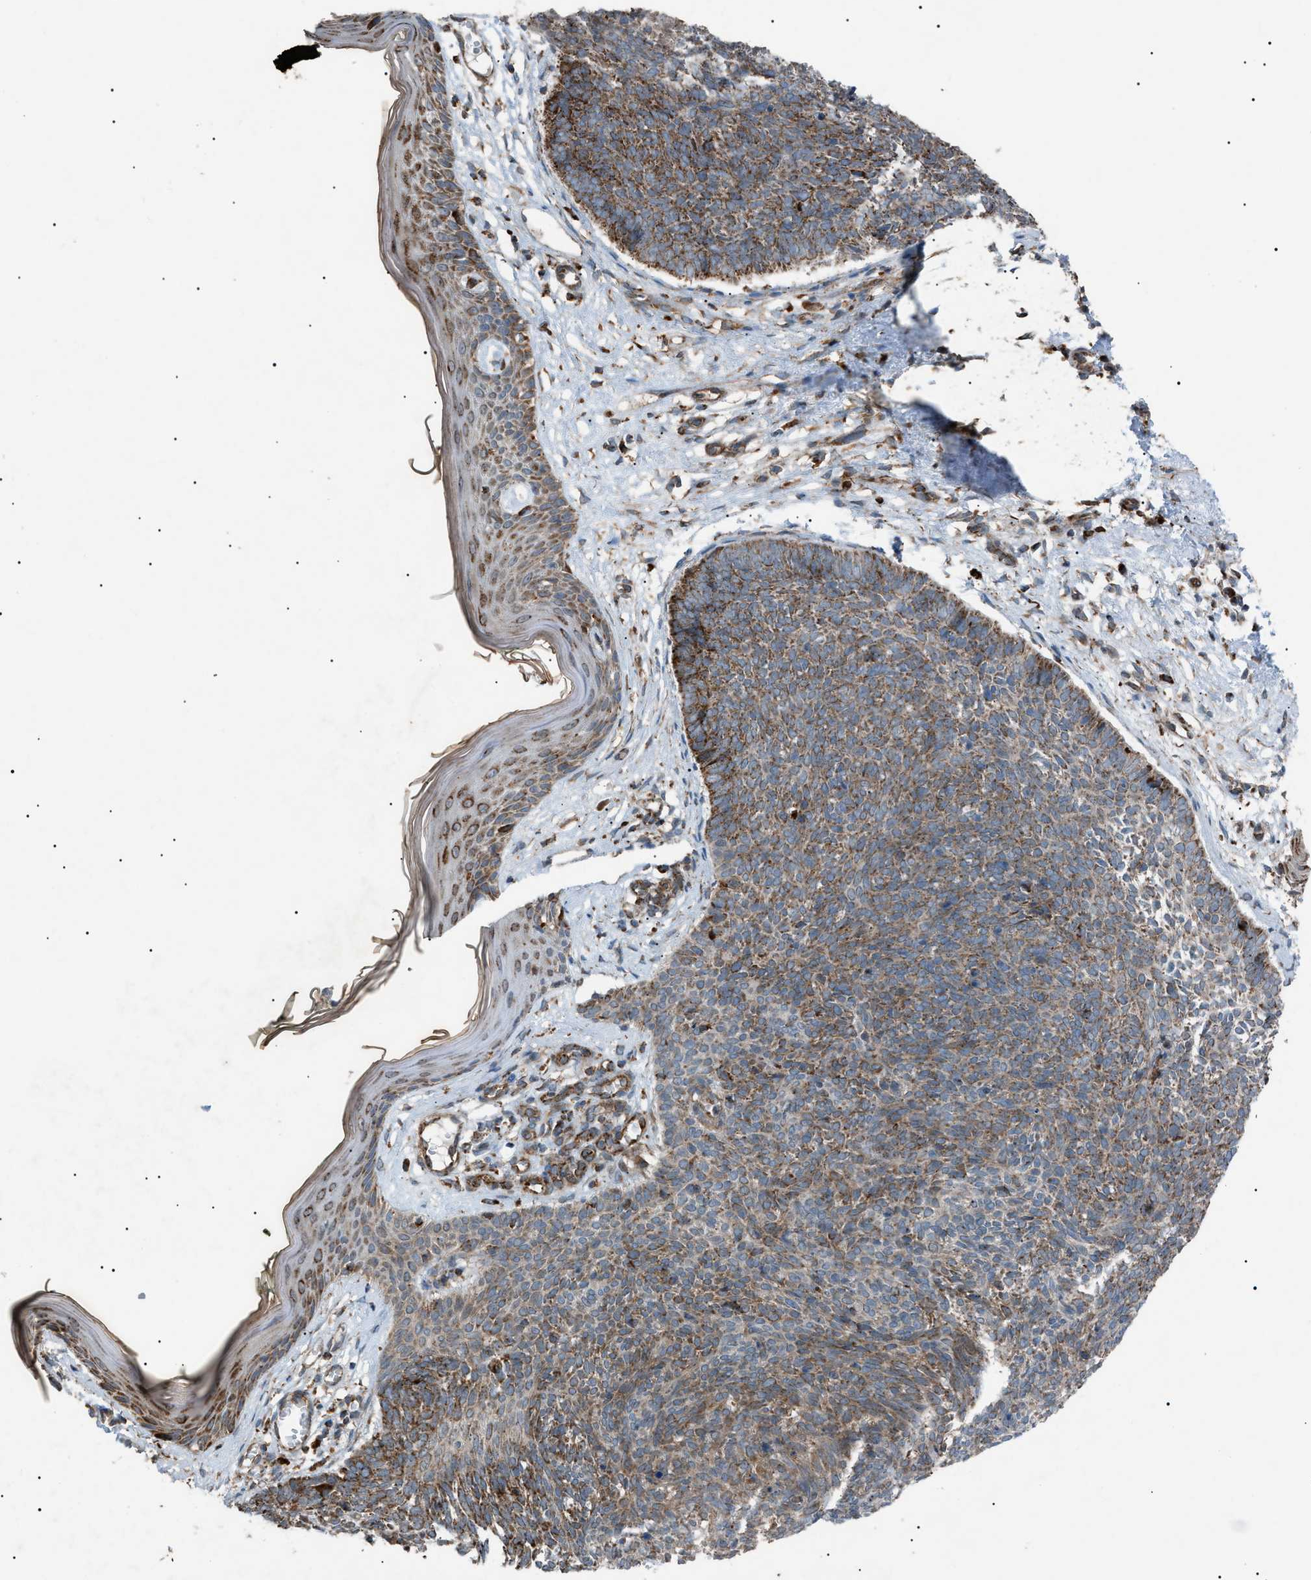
{"staining": {"intensity": "moderate", "quantity": ">75%", "location": "cytoplasmic/membranous"}, "tissue": "skin cancer", "cell_type": "Tumor cells", "image_type": "cancer", "snomed": [{"axis": "morphology", "description": "Basal cell carcinoma"}, {"axis": "topography", "description": "Skin"}], "caption": "A brown stain highlights moderate cytoplasmic/membranous positivity of a protein in human skin cancer (basal cell carcinoma) tumor cells.", "gene": "C1GALT1C1", "patient": {"sex": "male", "age": 60}}